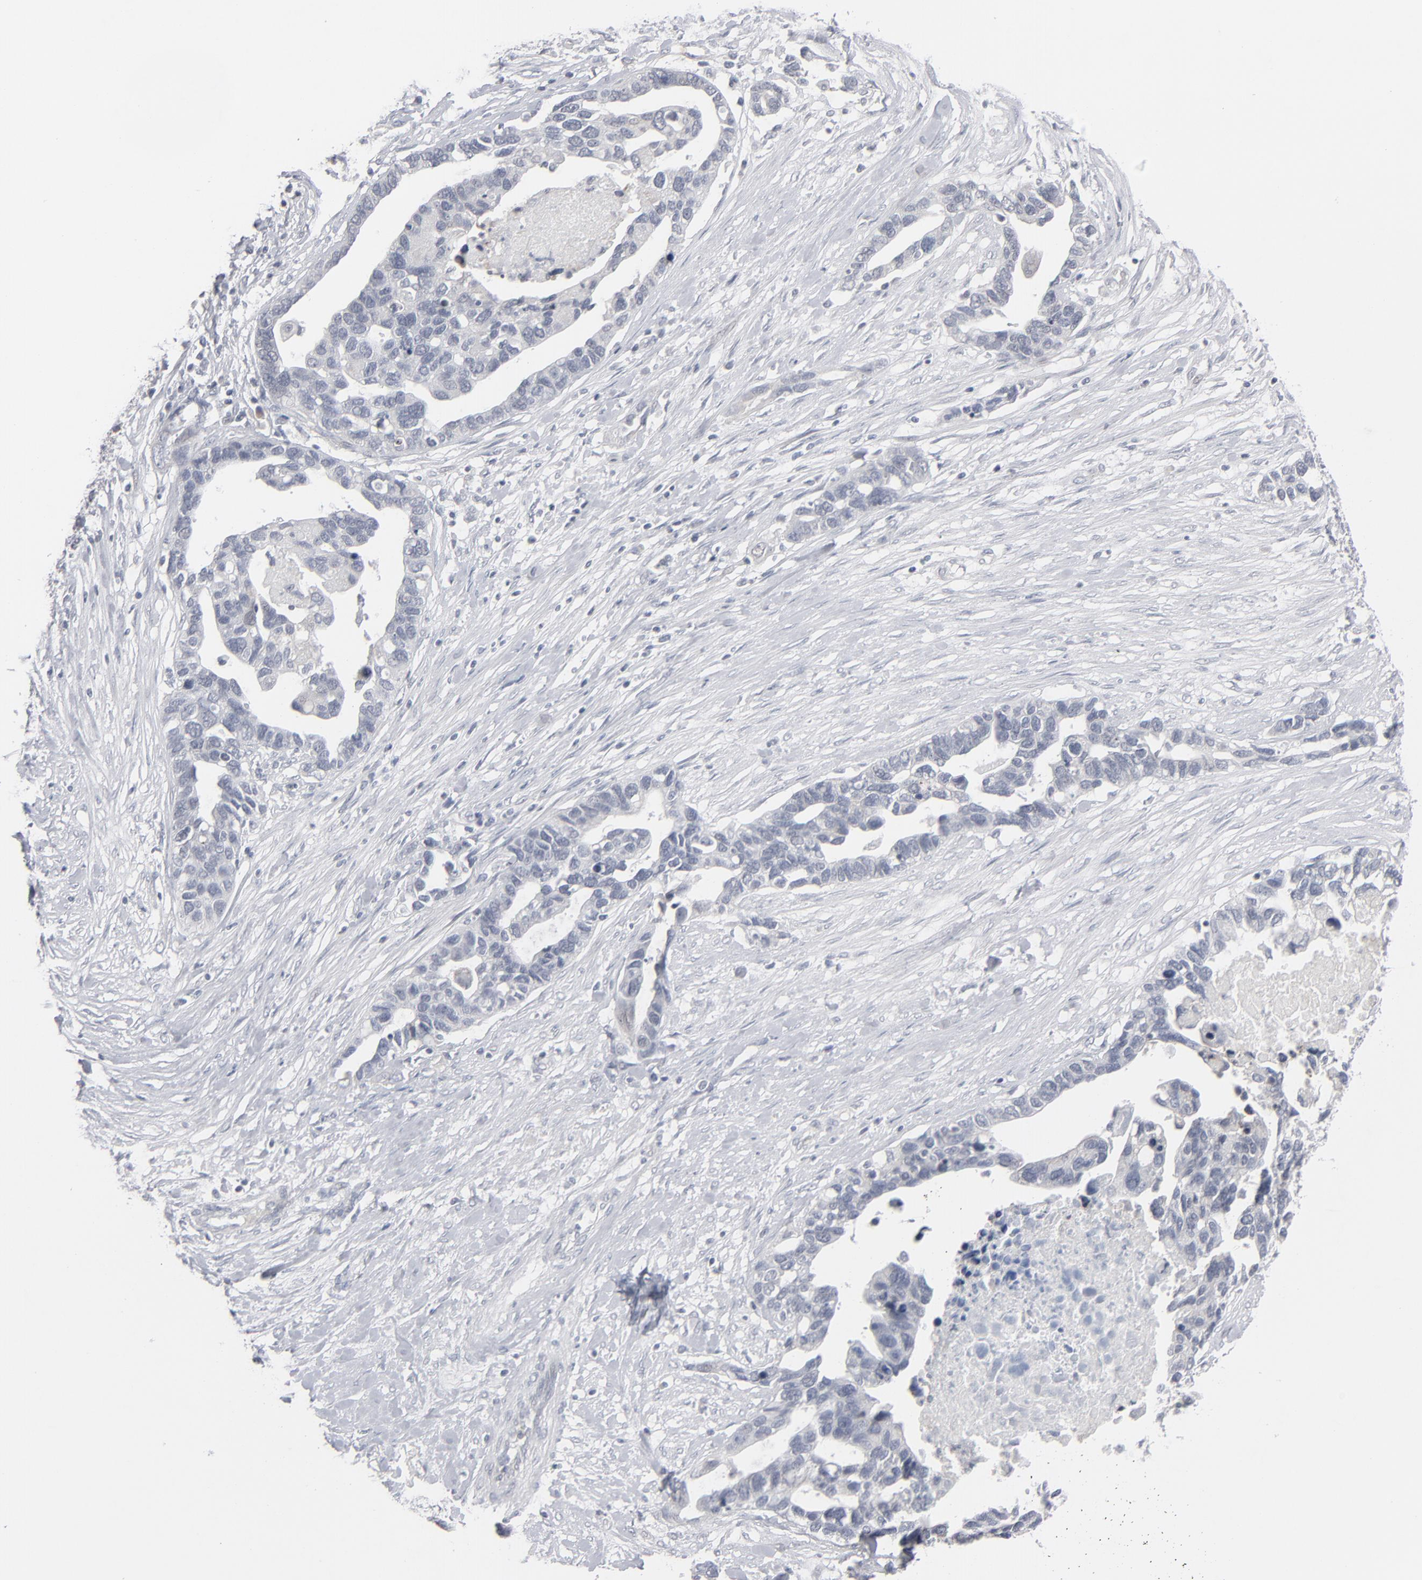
{"staining": {"intensity": "negative", "quantity": "none", "location": "none"}, "tissue": "ovarian cancer", "cell_type": "Tumor cells", "image_type": "cancer", "snomed": [{"axis": "morphology", "description": "Cystadenocarcinoma, serous, NOS"}, {"axis": "topography", "description": "Ovary"}], "caption": "Ovarian serous cystadenocarcinoma was stained to show a protein in brown. There is no significant expression in tumor cells. (DAB immunohistochemistry (IHC), high magnification).", "gene": "POF1B", "patient": {"sex": "female", "age": 54}}